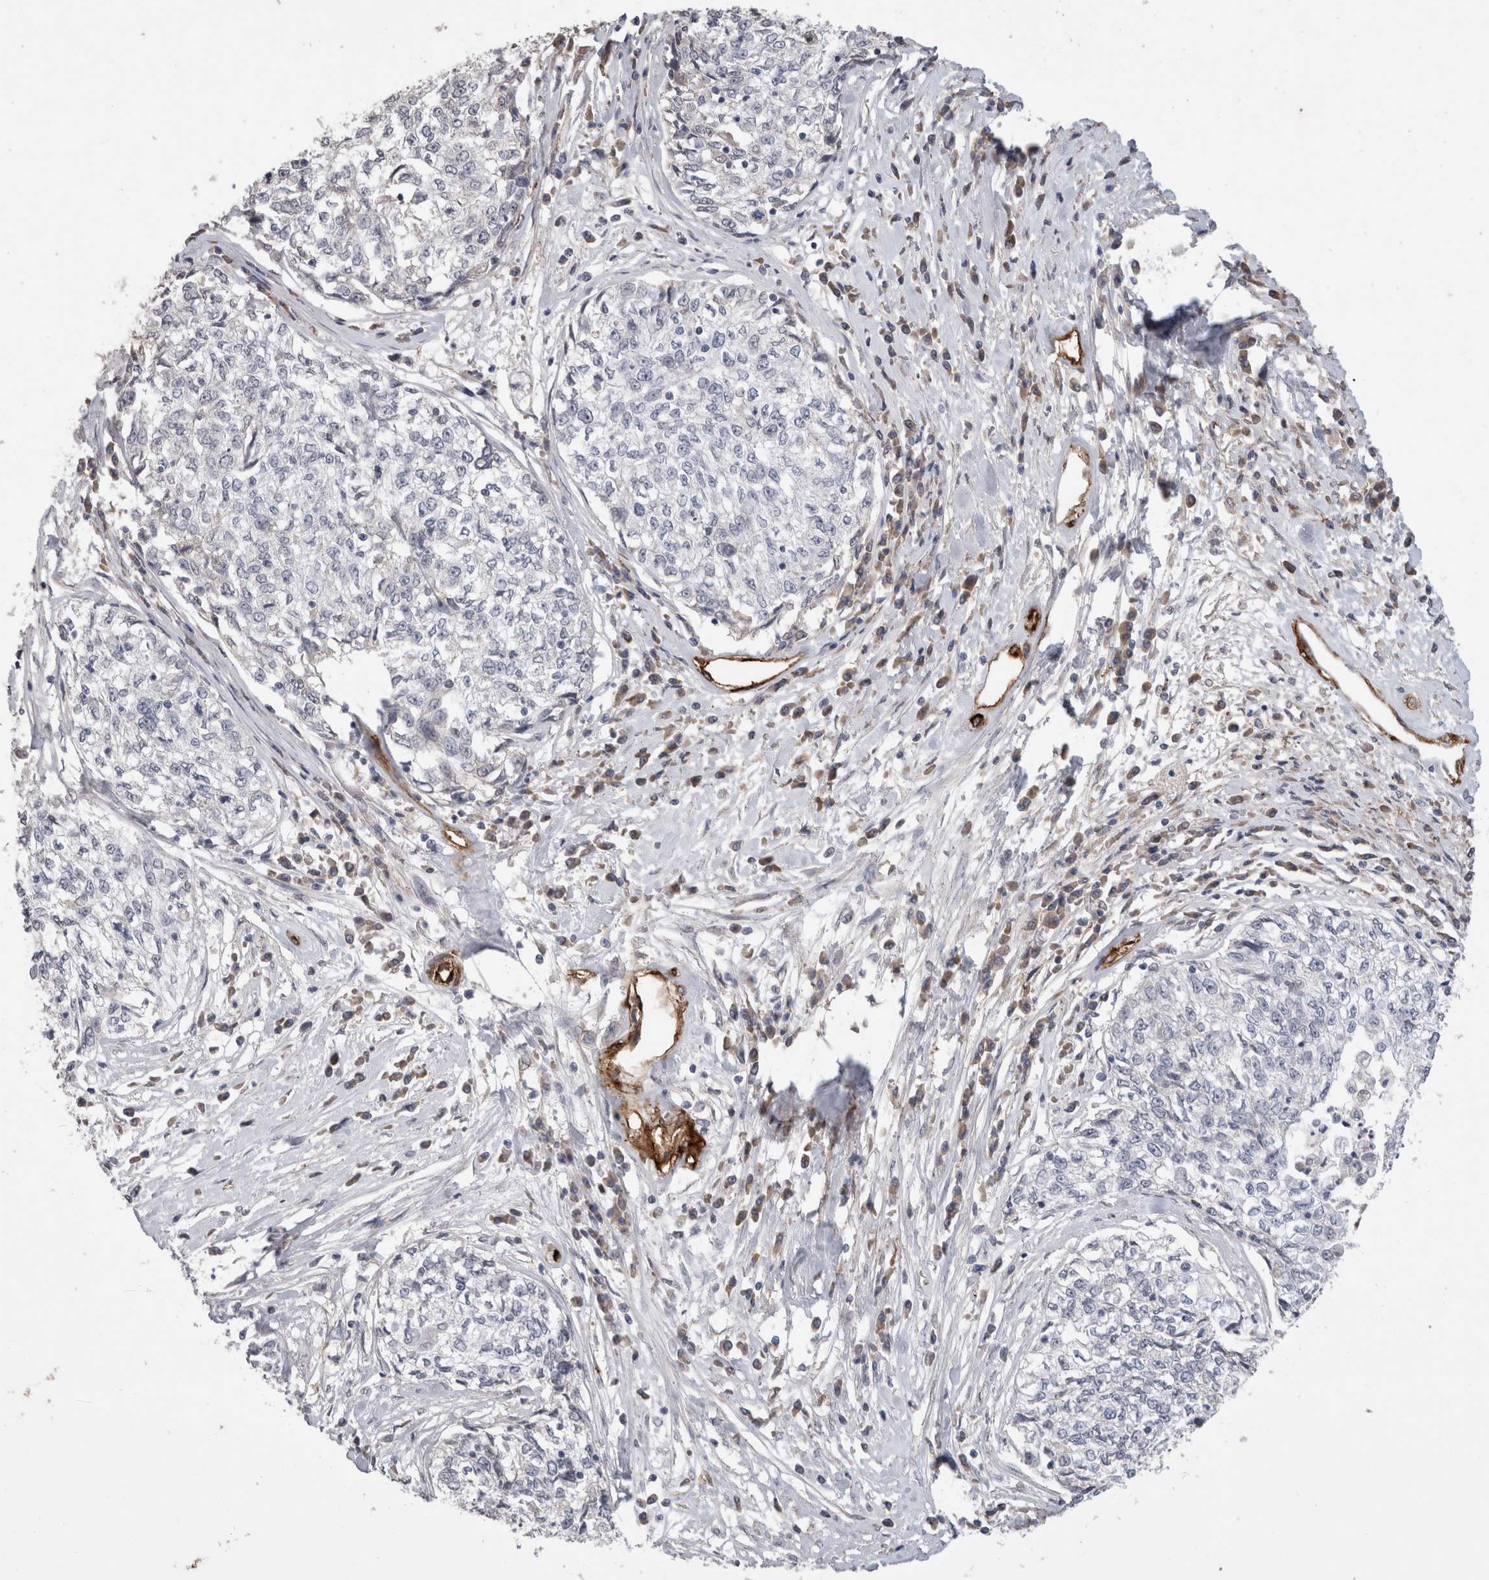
{"staining": {"intensity": "negative", "quantity": "none", "location": "none"}, "tissue": "cervical cancer", "cell_type": "Tumor cells", "image_type": "cancer", "snomed": [{"axis": "morphology", "description": "Squamous cell carcinoma, NOS"}, {"axis": "topography", "description": "Cervix"}], "caption": "Cervical cancer (squamous cell carcinoma) stained for a protein using immunohistochemistry (IHC) displays no expression tumor cells.", "gene": "CDH13", "patient": {"sex": "female", "age": 57}}